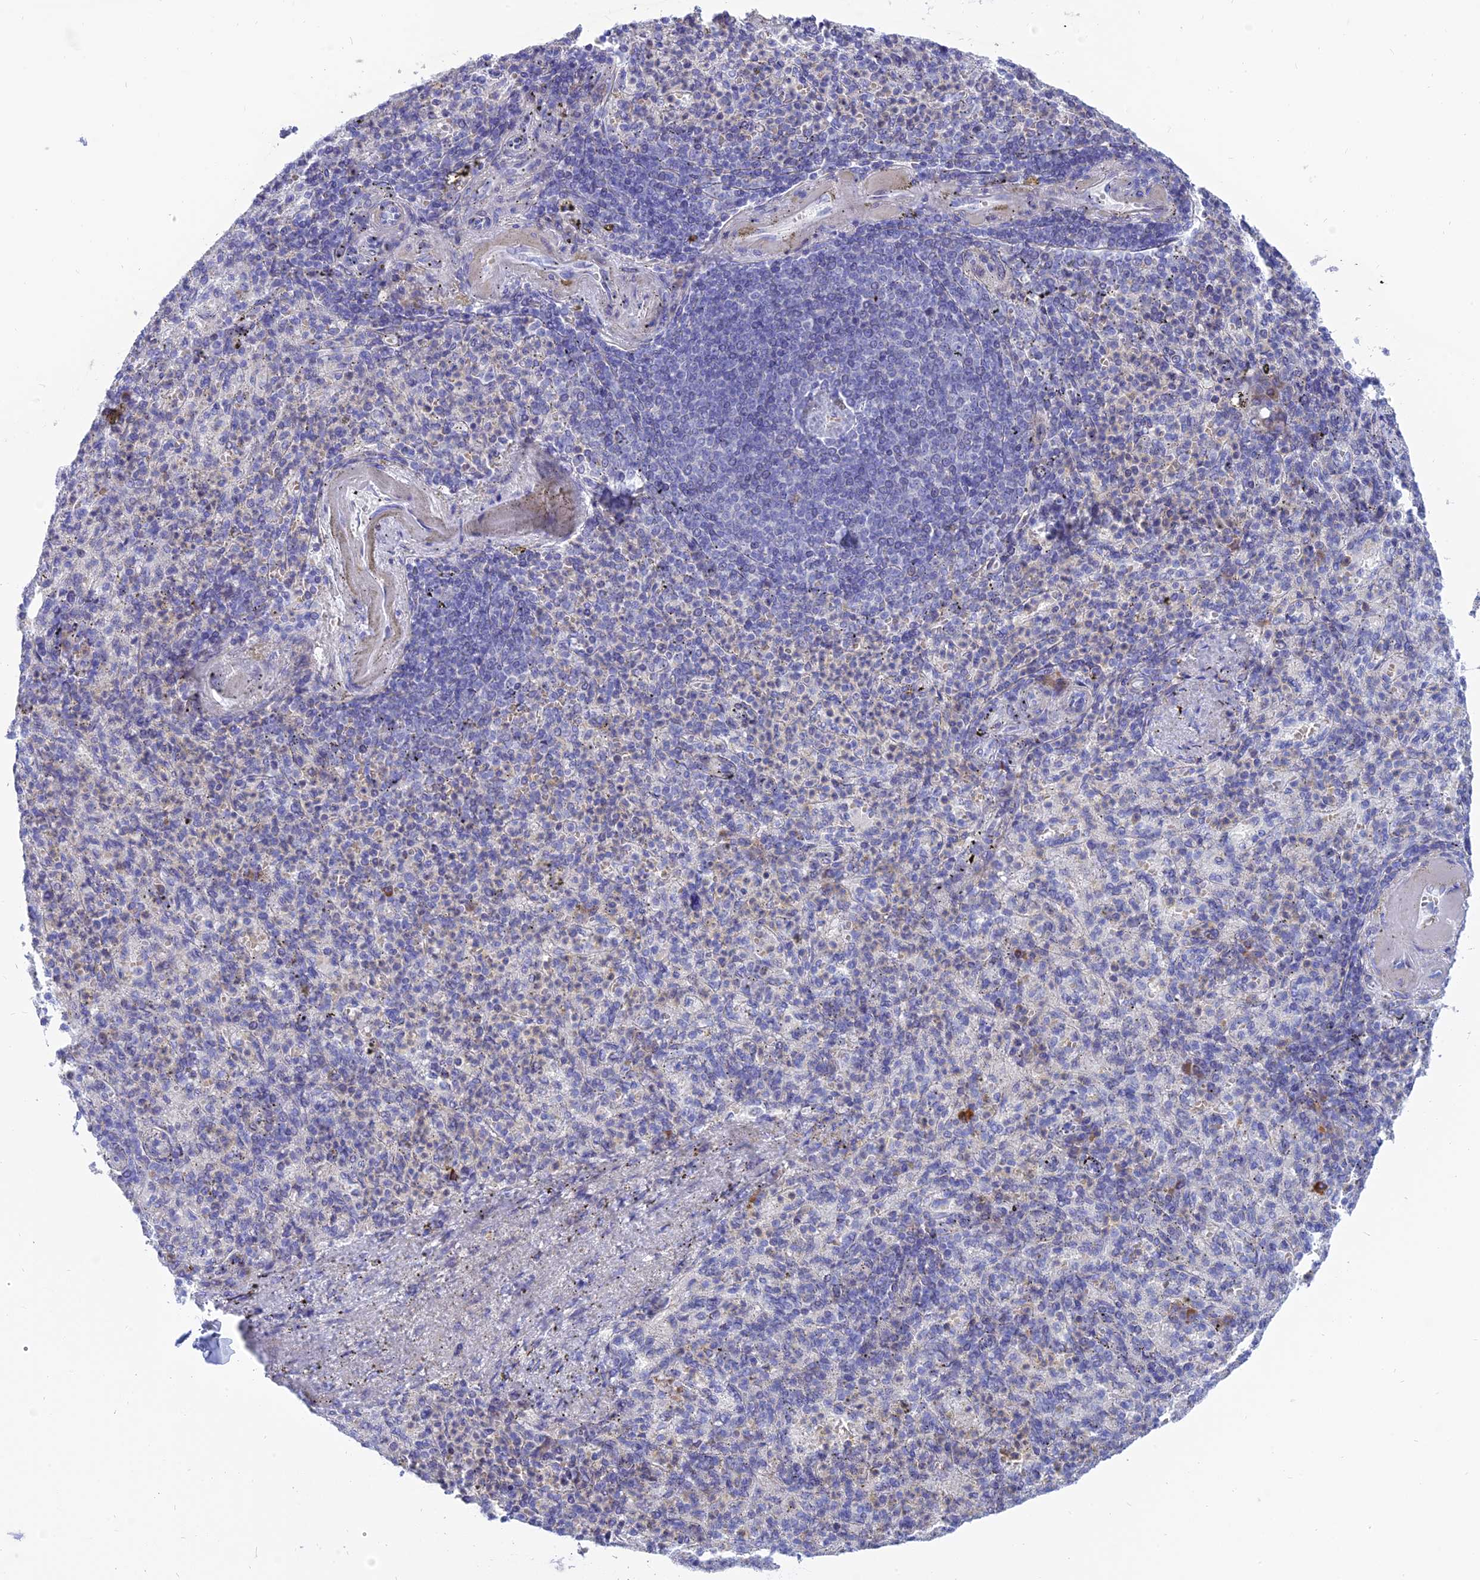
{"staining": {"intensity": "negative", "quantity": "none", "location": "none"}, "tissue": "spleen", "cell_type": "Cells in red pulp", "image_type": "normal", "snomed": [{"axis": "morphology", "description": "Normal tissue, NOS"}, {"axis": "topography", "description": "Spleen"}], "caption": "The image demonstrates no significant expression in cells in red pulp of spleen.", "gene": "MBD3L1", "patient": {"sex": "female", "age": 74}}